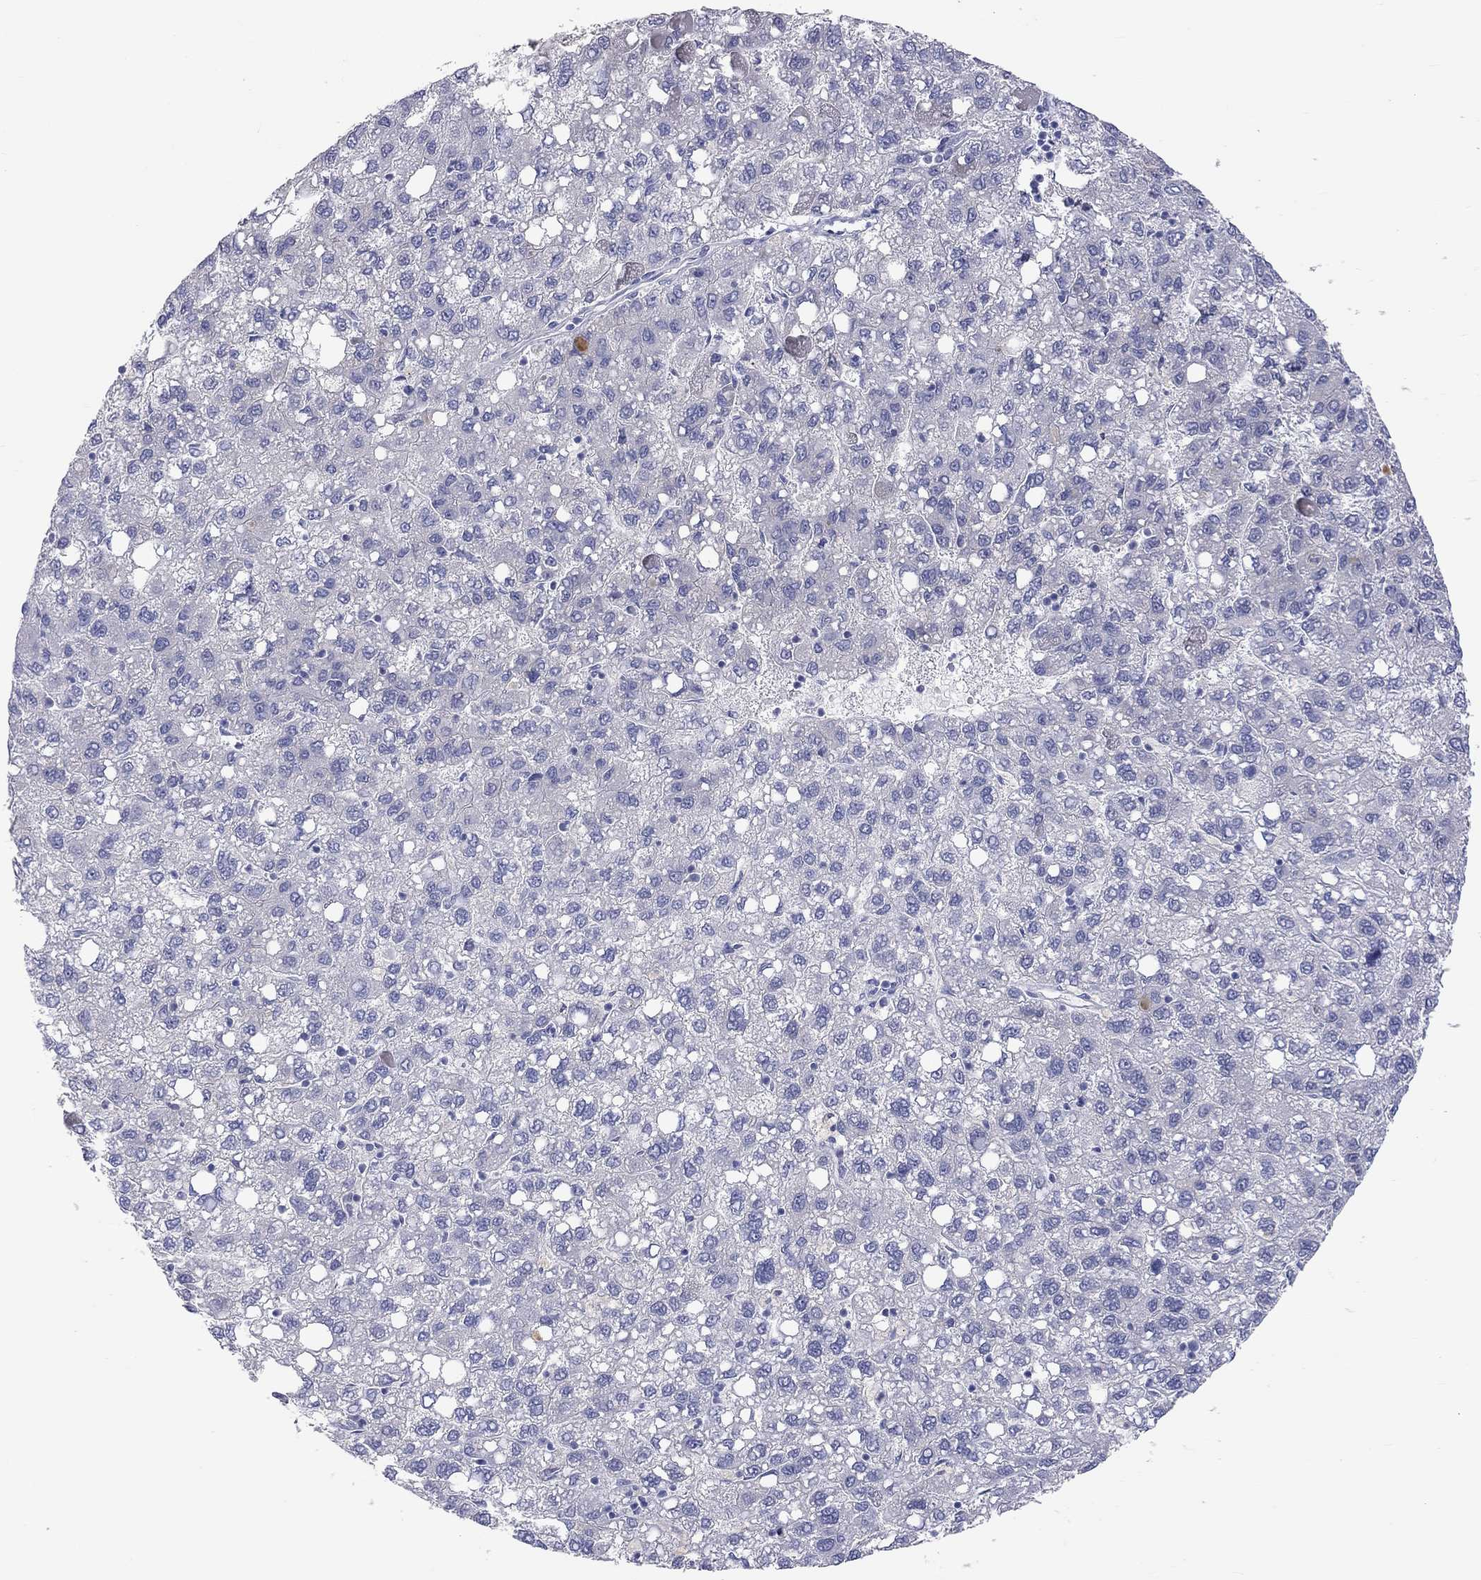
{"staining": {"intensity": "negative", "quantity": "none", "location": "none"}, "tissue": "liver cancer", "cell_type": "Tumor cells", "image_type": "cancer", "snomed": [{"axis": "morphology", "description": "Carcinoma, Hepatocellular, NOS"}, {"axis": "topography", "description": "Liver"}], "caption": "Tumor cells show no significant staining in liver cancer. The staining was performed using DAB to visualize the protein expression in brown, while the nuclei were stained in blue with hematoxylin (Magnification: 20x).", "gene": "ST7L", "patient": {"sex": "female", "age": 82}}